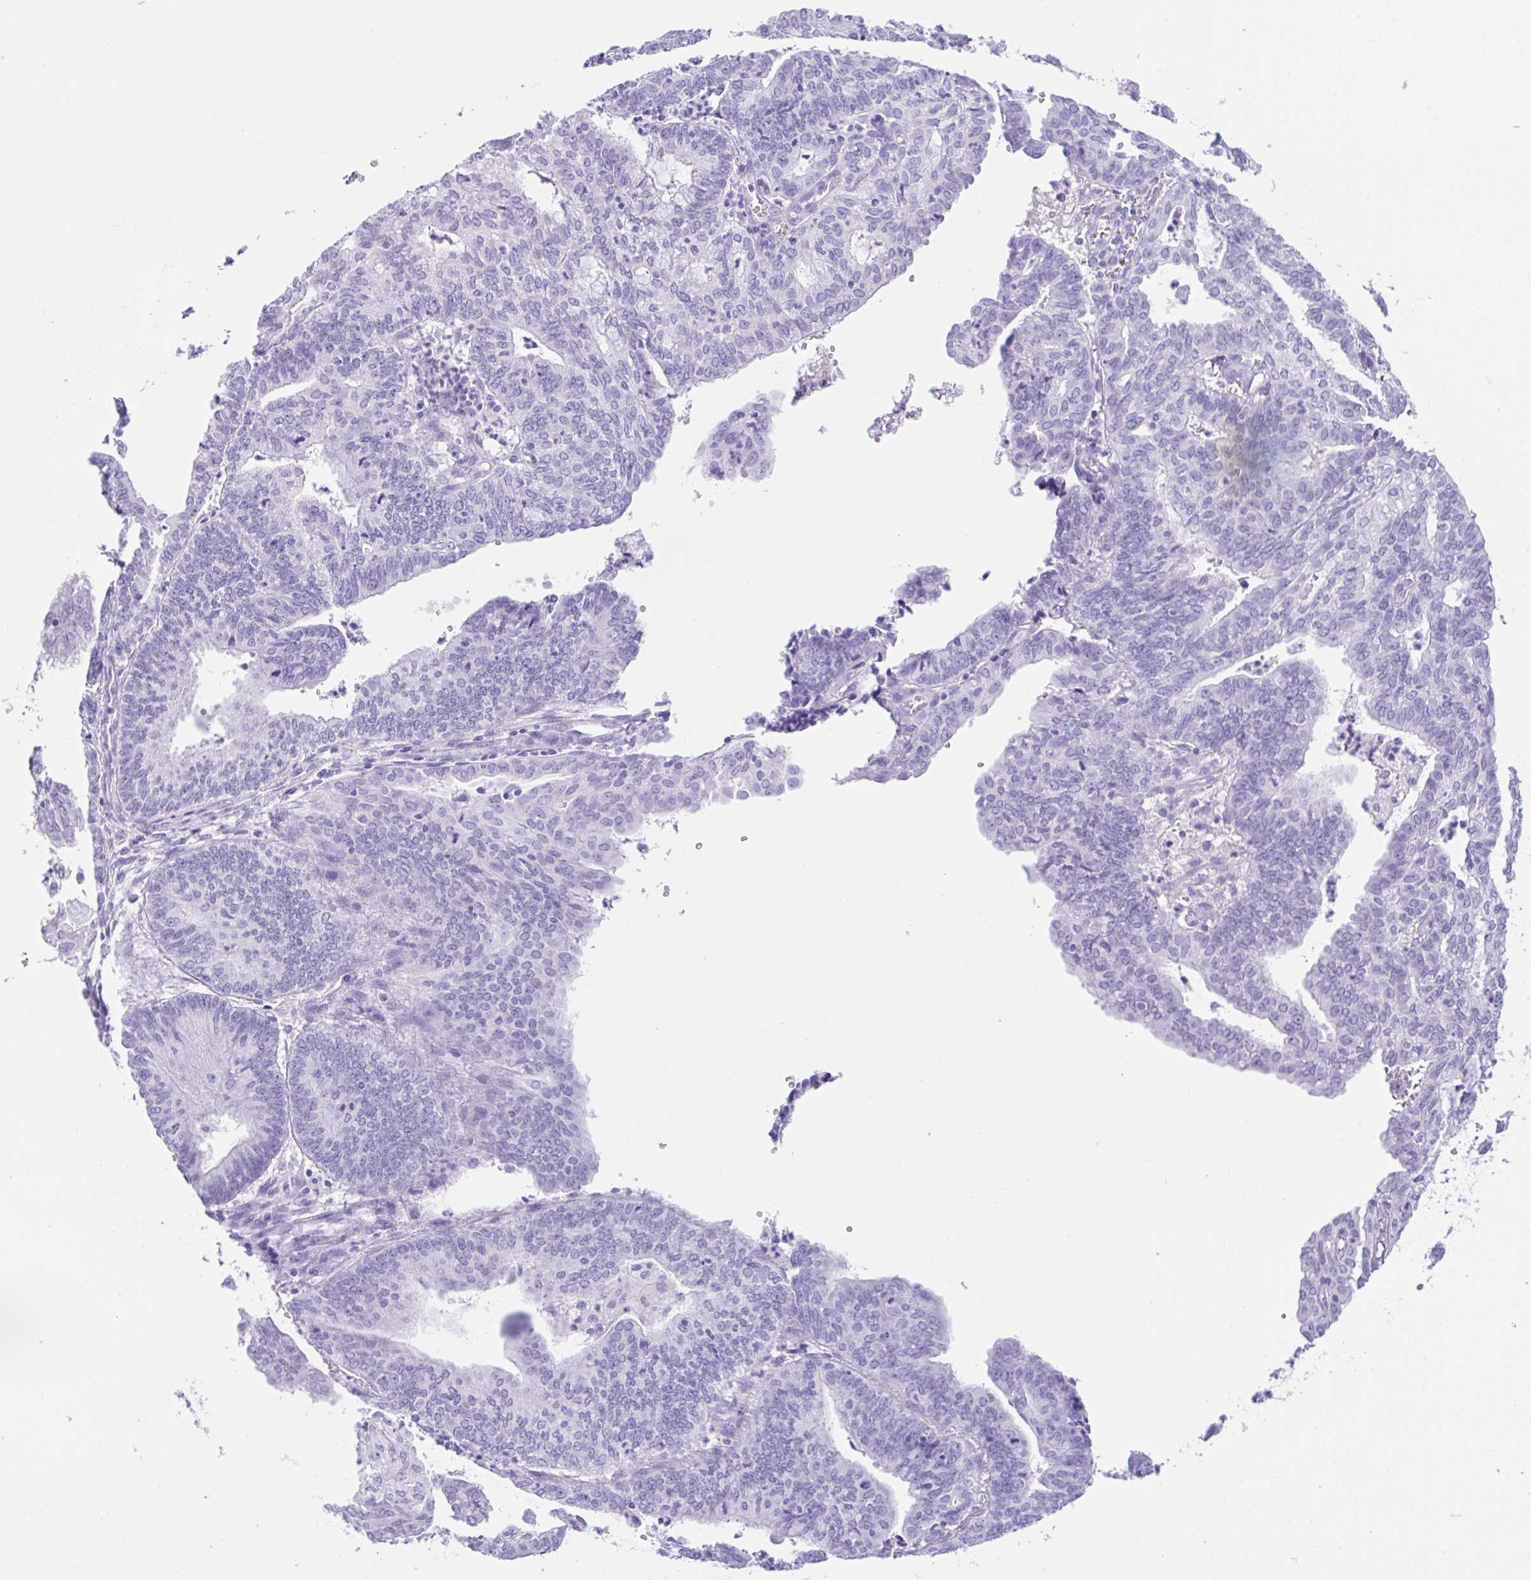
{"staining": {"intensity": "negative", "quantity": "none", "location": "none"}, "tissue": "endometrial cancer", "cell_type": "Tumor cells", "image_type": "cancer", "snomed": [{"axis": "morphology", "description": "Adenocarcinoma, NOS"}, {"axis": "topography", "description": "Endometrium"}], "caption": "There is no significant positivity in tumor cells of endometrial cancer (adenocarcinoma).", "gene": "CPA1", "patient": {"sex": "female", "age": 61}}